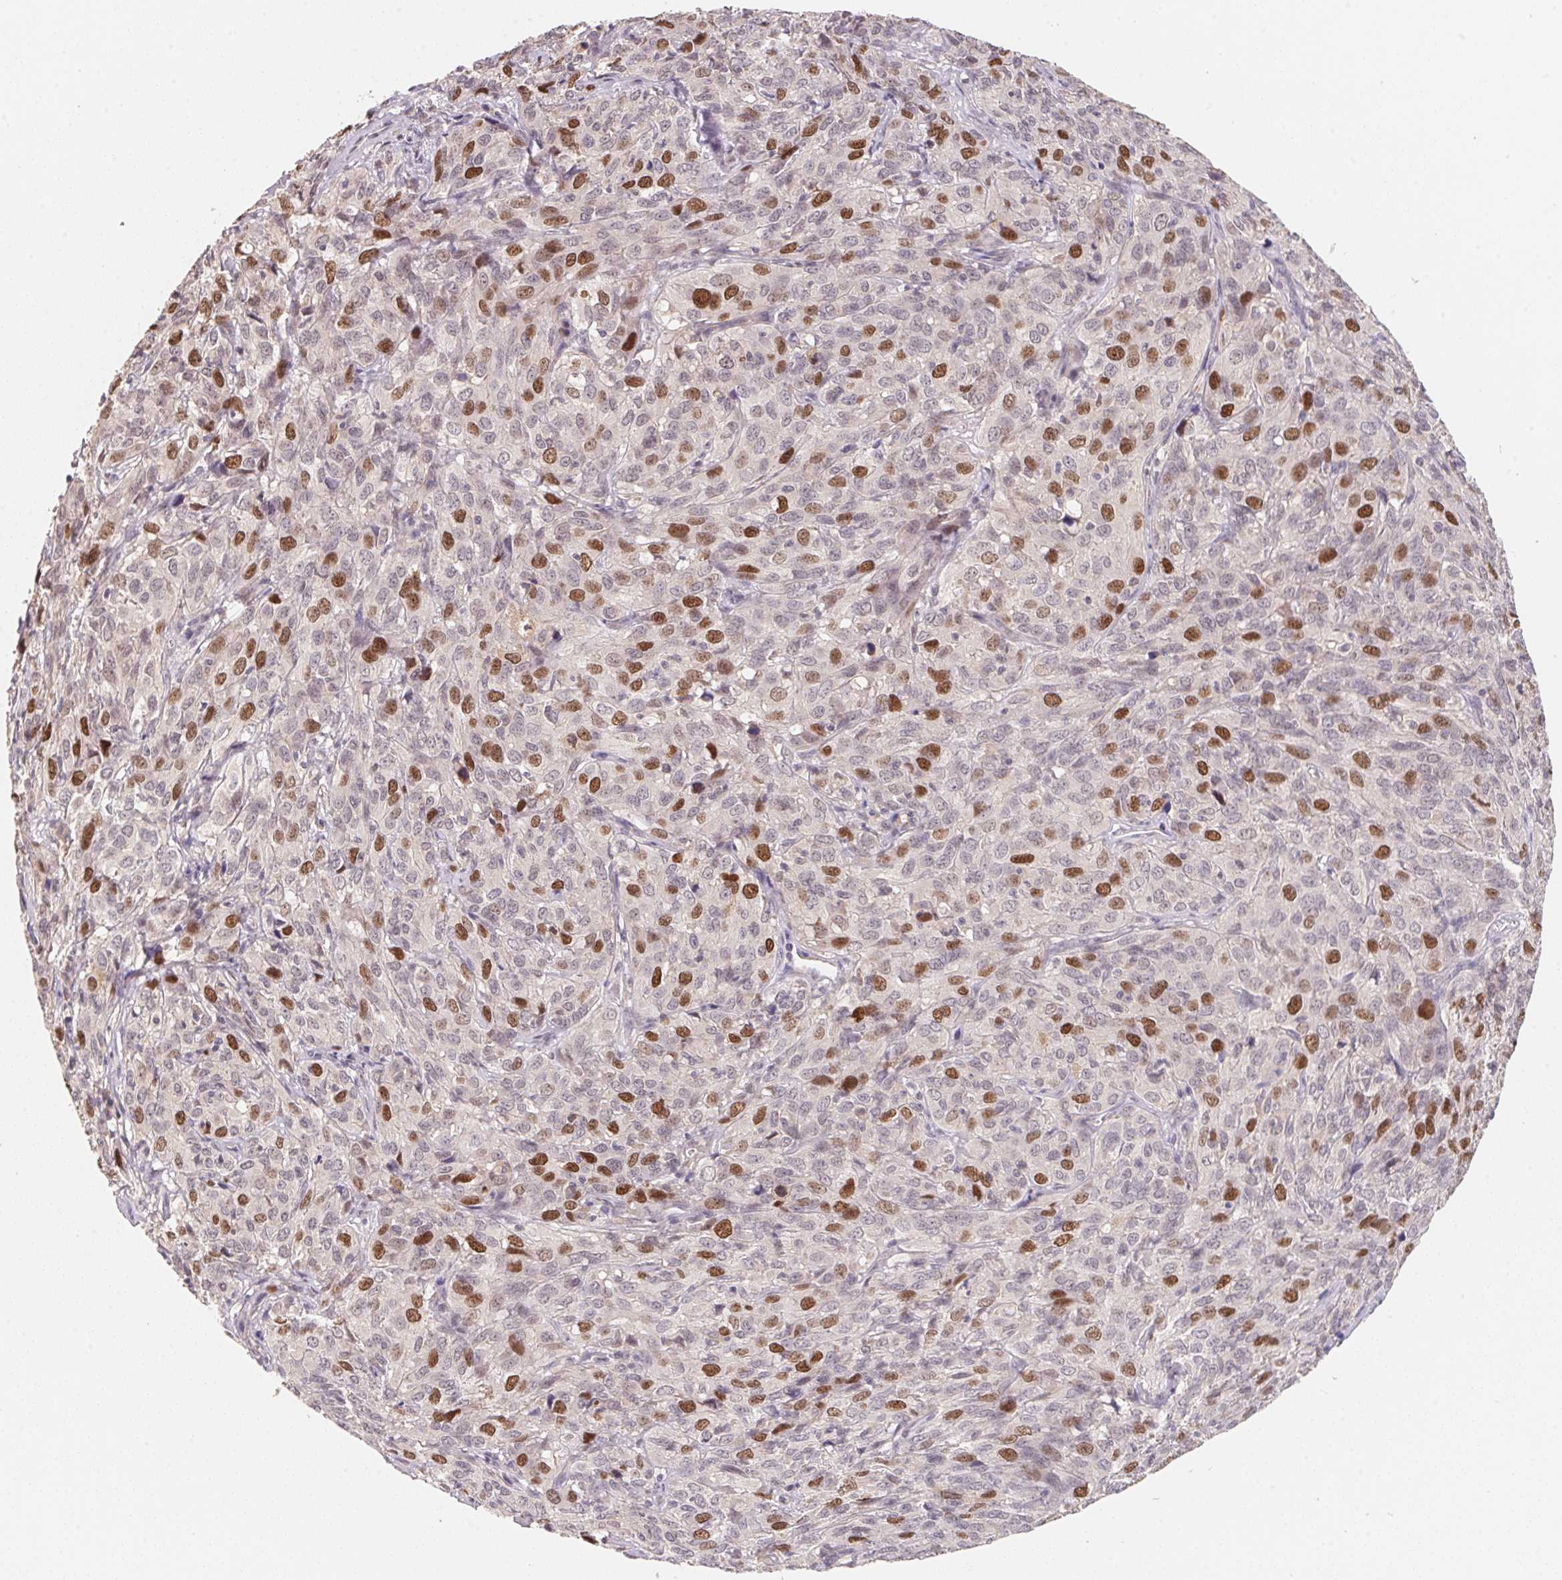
{"staining": {"intensity": "strong", "quantity": "25%-75%", "location": "nuclear"}, "tissue": "cervical cancer", "cell_type": "Tumor cells", "image_type": "cancer", "snomed": [{"axis": "morphology", "description": "Squamous cell carcinoma, NOS"}, {"axis": "topography", "description": "Cervix"}], "caption": "Strong nuclear expression for a protein is identified in about 25%-75% of tumor cells of cervical squamous cell carcinoma using IHC.", "gene": "KIFC1", "patient": {"sex": "female", "age": 51}}